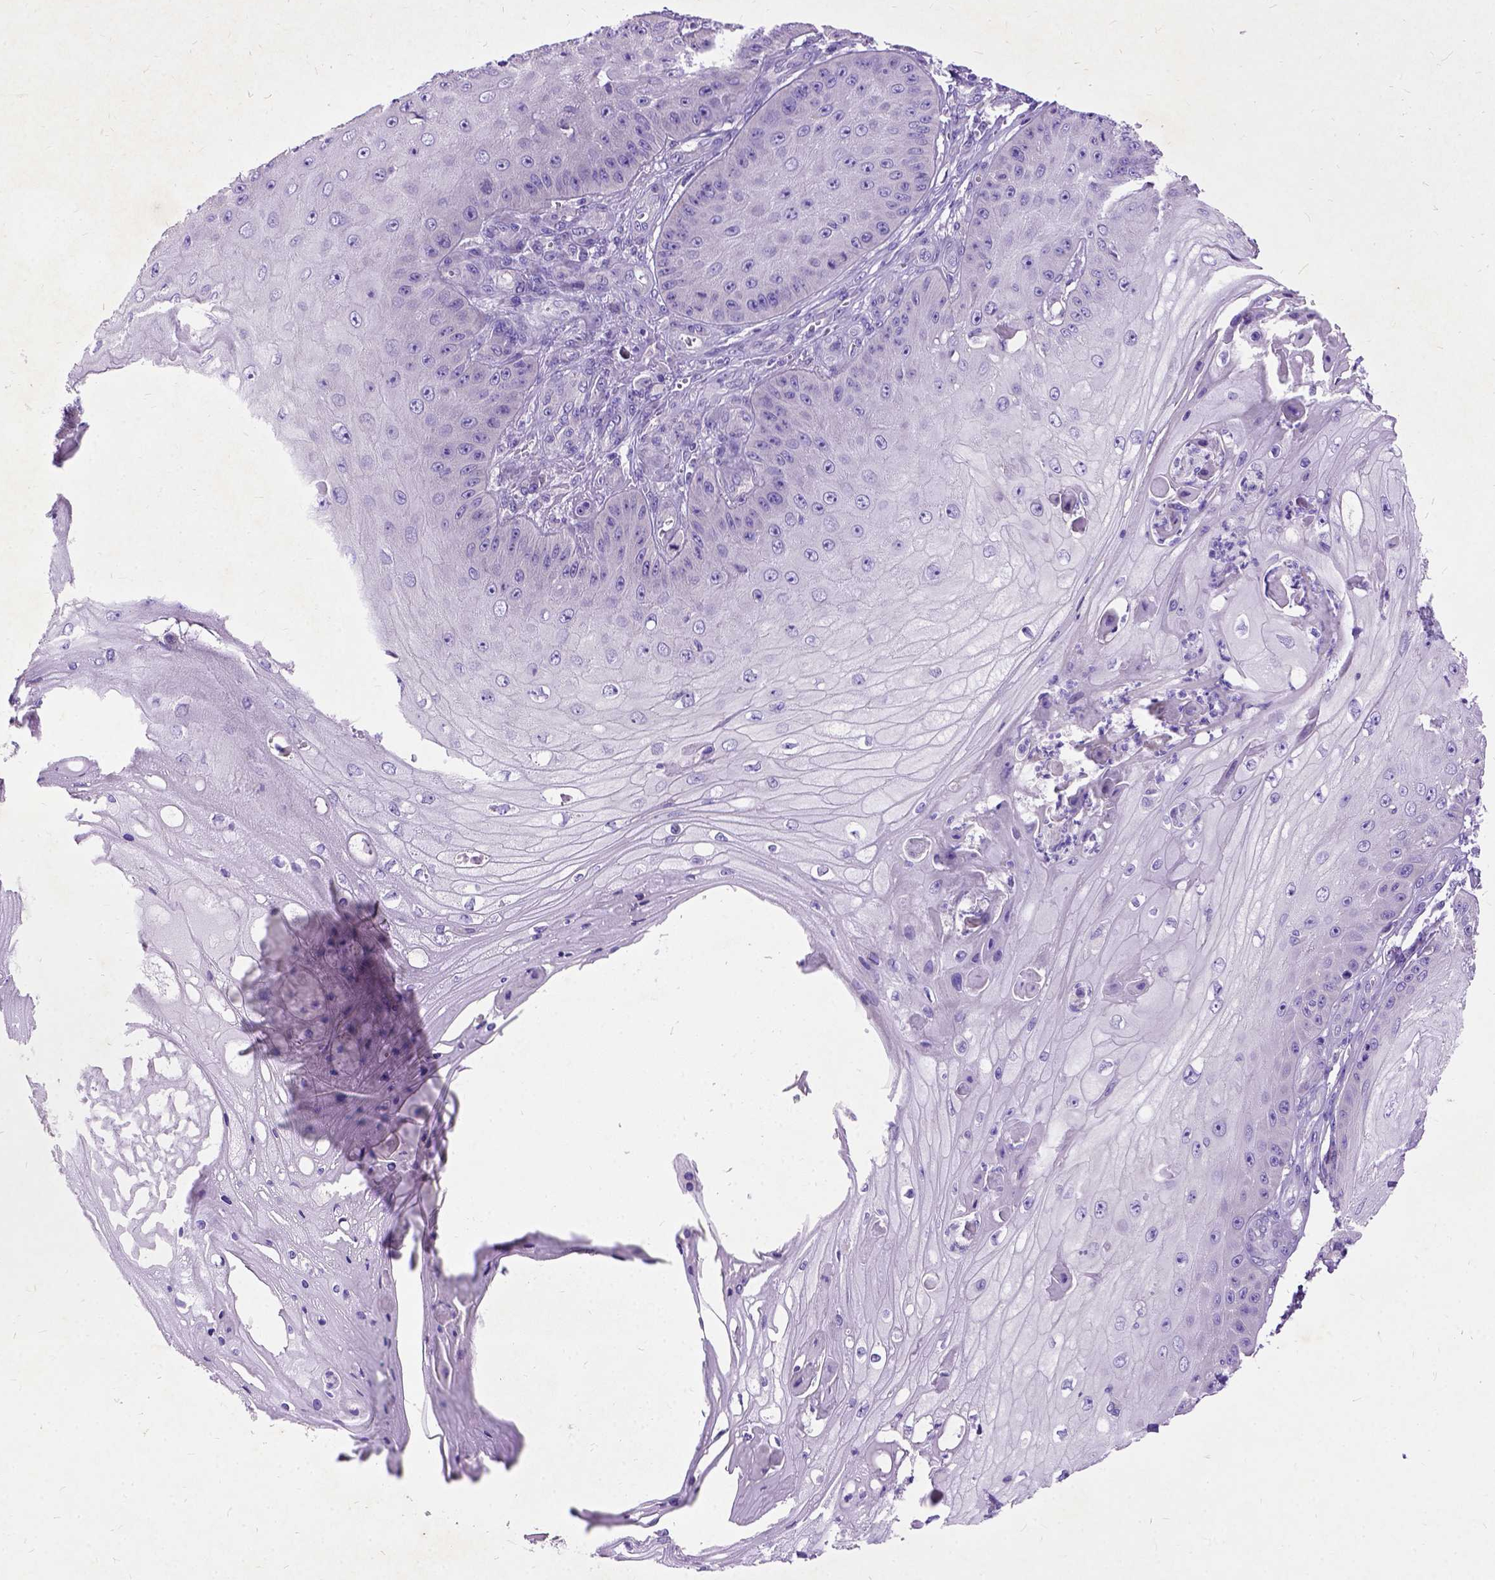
{"staining": {"intensity": "negative", "quantity": "none", "location": "none"}, "tissue": "skin cancer", "cell_type": "Tumor cells", "image_type": "cancer", "snomed": [{"axis": "morphology", "description": "Squamous cell carcinoma, NOS"}, {"axis": "topography", "description": "Skin"}], "caption": "This is an immunohistochemistry image of skin squamous cell carcinoma. There is no expression in tumor cells.", "gene": "CFAP54", "patient": {"sex": "male", "age": 70}}